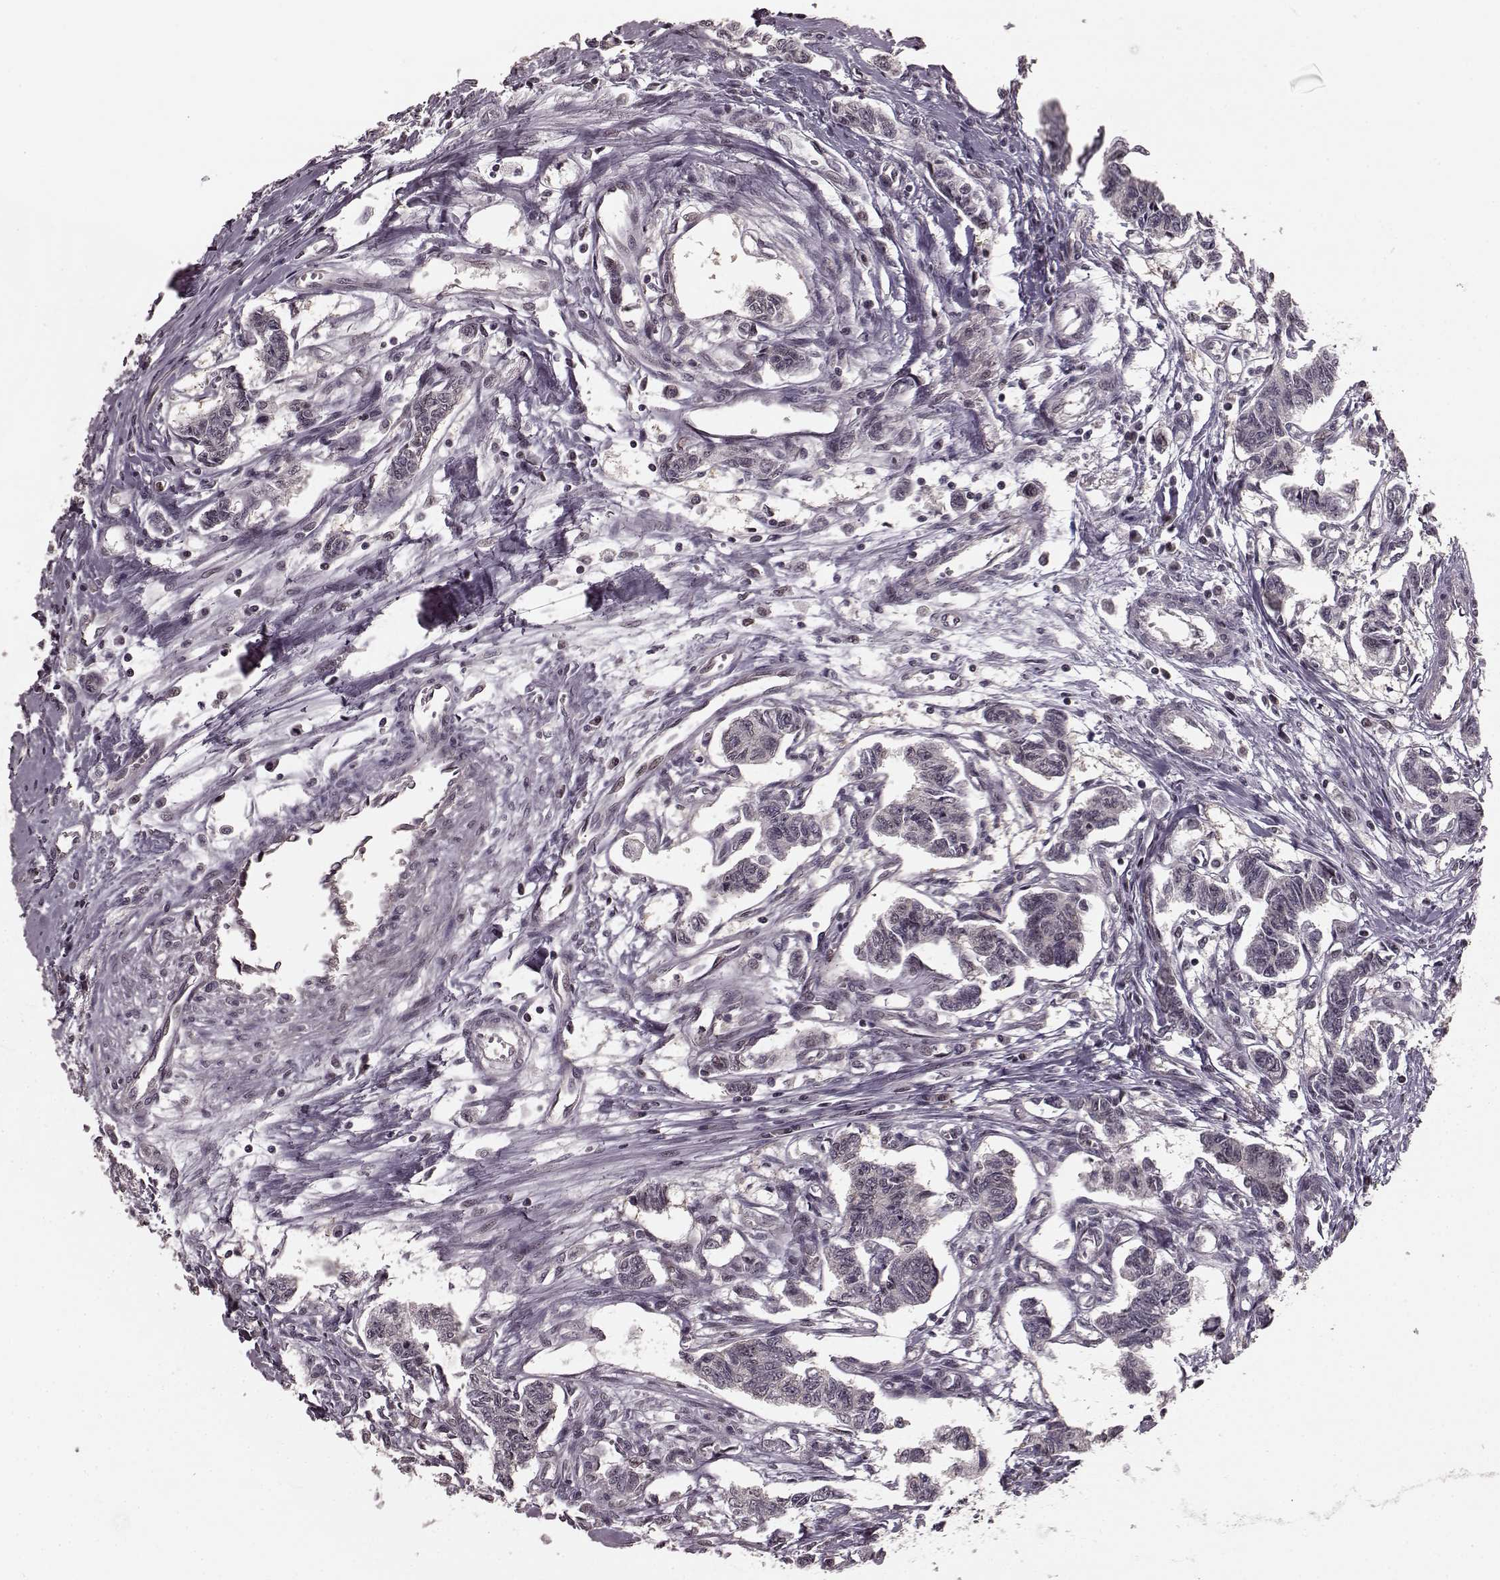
{"staining": {"intensity": "negative", "quantity": "none", "location": "none"}, "tissue": "carcinoid", "cell_type": "Tumor cells", "image_type": "cancer", "snomed": [{"axis": "morphology", "description": "Carcinoid, malignant, NOS"}, {"axis": "topography", "description": "Kidney"}], "caption": "DAB (3,3'-diaminobenzidine) immunohistochemical staining of human carcinoid (malignant) exhibits no significant expression in tumor cells.", "gene": "PLCB4", "patient": {"sex": "female", "age": 41}}